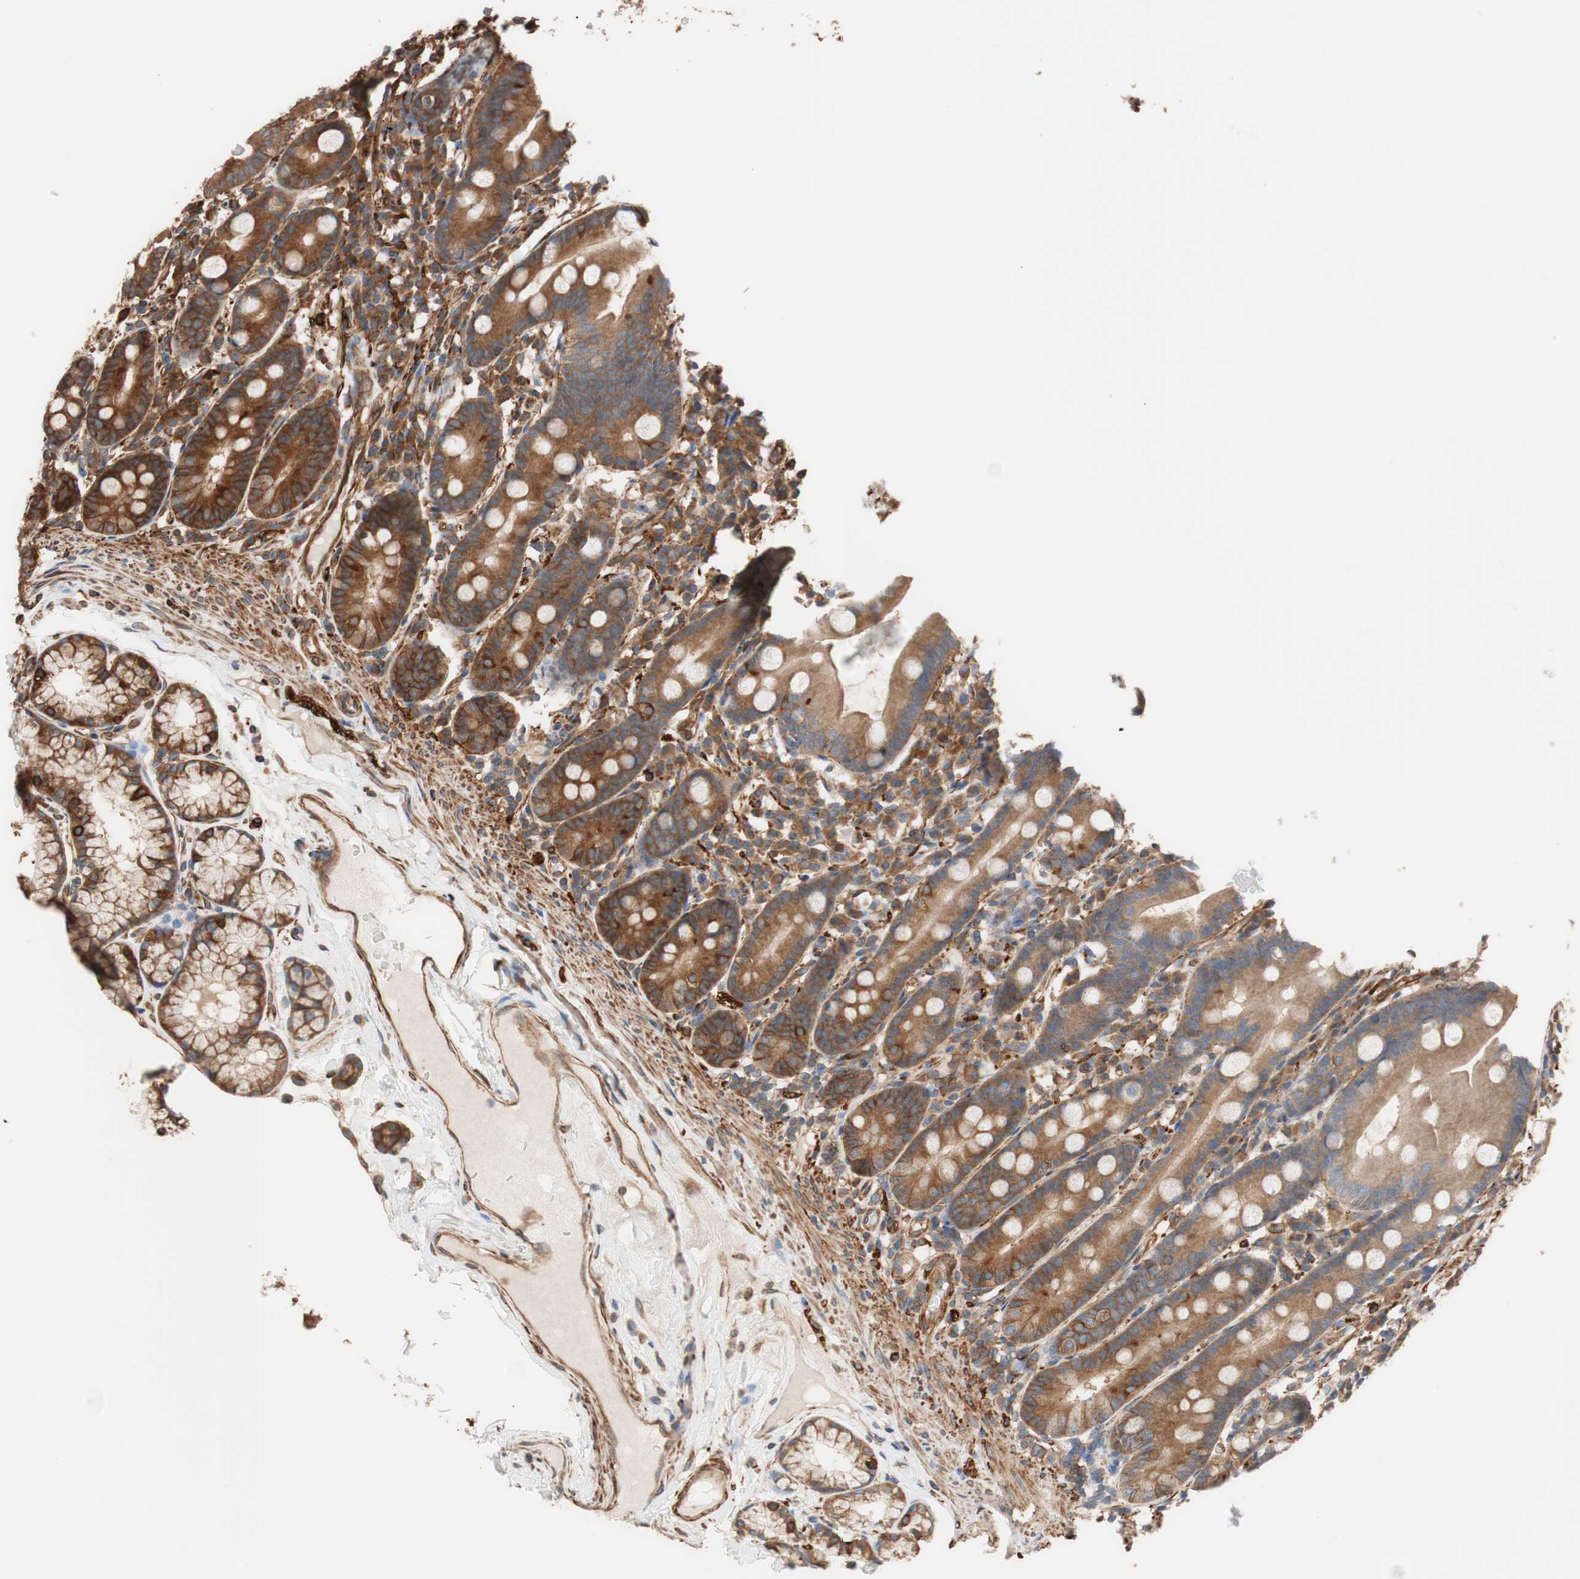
{"staining": {"intensity": "strong", "quantity": ">75%", "location": "cytoplasmic/membranous"}, "tissue": "duodenum", "cell_type": "Glandular cells", "image_type": "normal", "snomed": [{"axis": "morphology", "description": "Normal tissue, NOS"}, {"axis": "topography", "description": "Duodenum"}], "caption": "Immunohistochemistry (IHC) photomicrograph of unremarkable duodenum stained for a protein (brown), which demonstrates high levels of strong cytoplasmic/membranous staining in about >75% of glandular cells.", "gene": "GPSM2", "patient": {"sex": "male", "age": 50}}